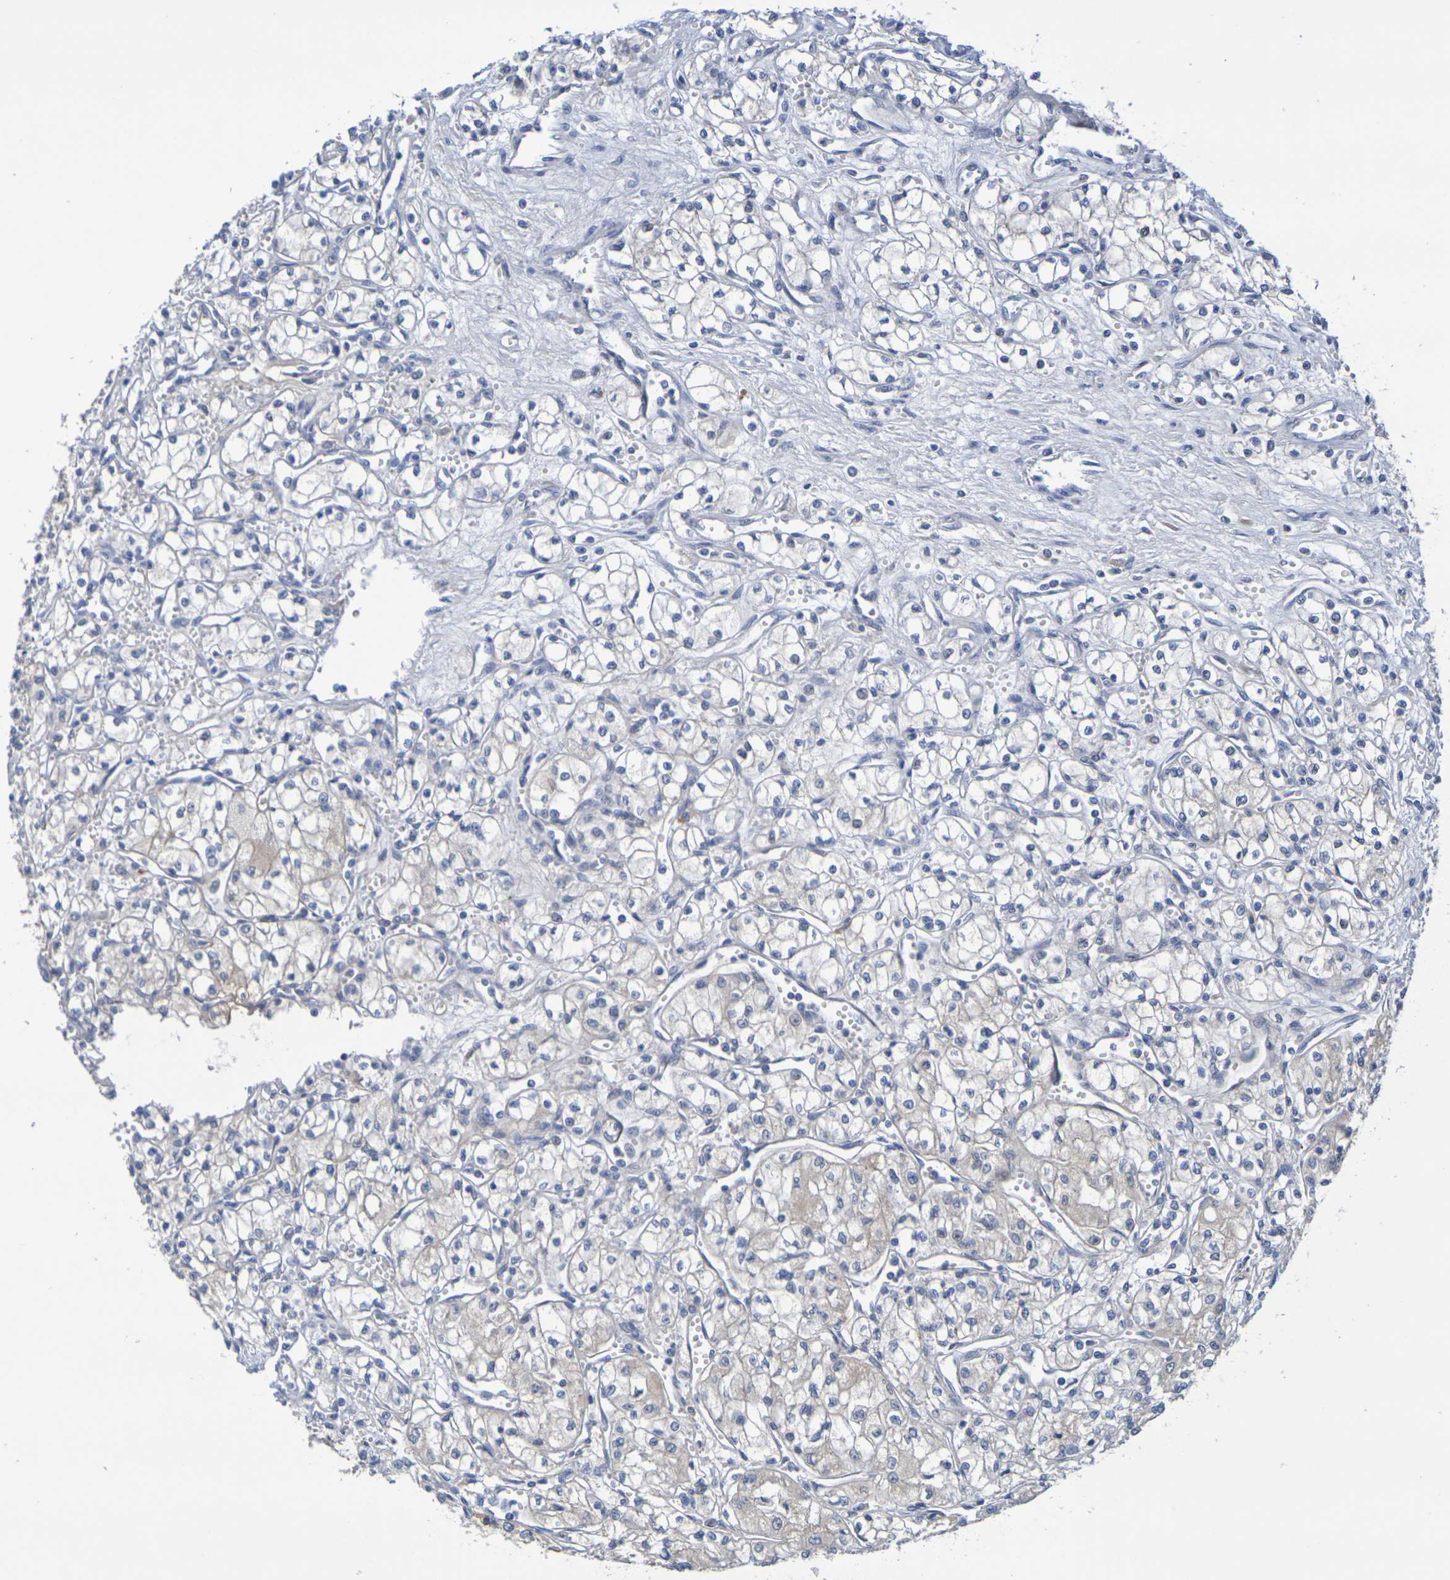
{"staining": {"intensity": "negative", "quantity": "none", "location": "none"}, "tissue": "renal cancer", "cell_type": "Tumor cells", "image_type": "cancer", "snomed": [{"axis": "morphology", "description": "Normal tissue, NOS"}, {"axis": "morphology", "description": "Adenocarcinoma, NOS"}, {"axis": "topography", "description": "Kidney"}], "caption": "Tumor cells are negative for brown protein staining in renal cancer (adenocarcinoma).", "gene": "SDC4", "patient": {"sex": "male", "age": 59}}